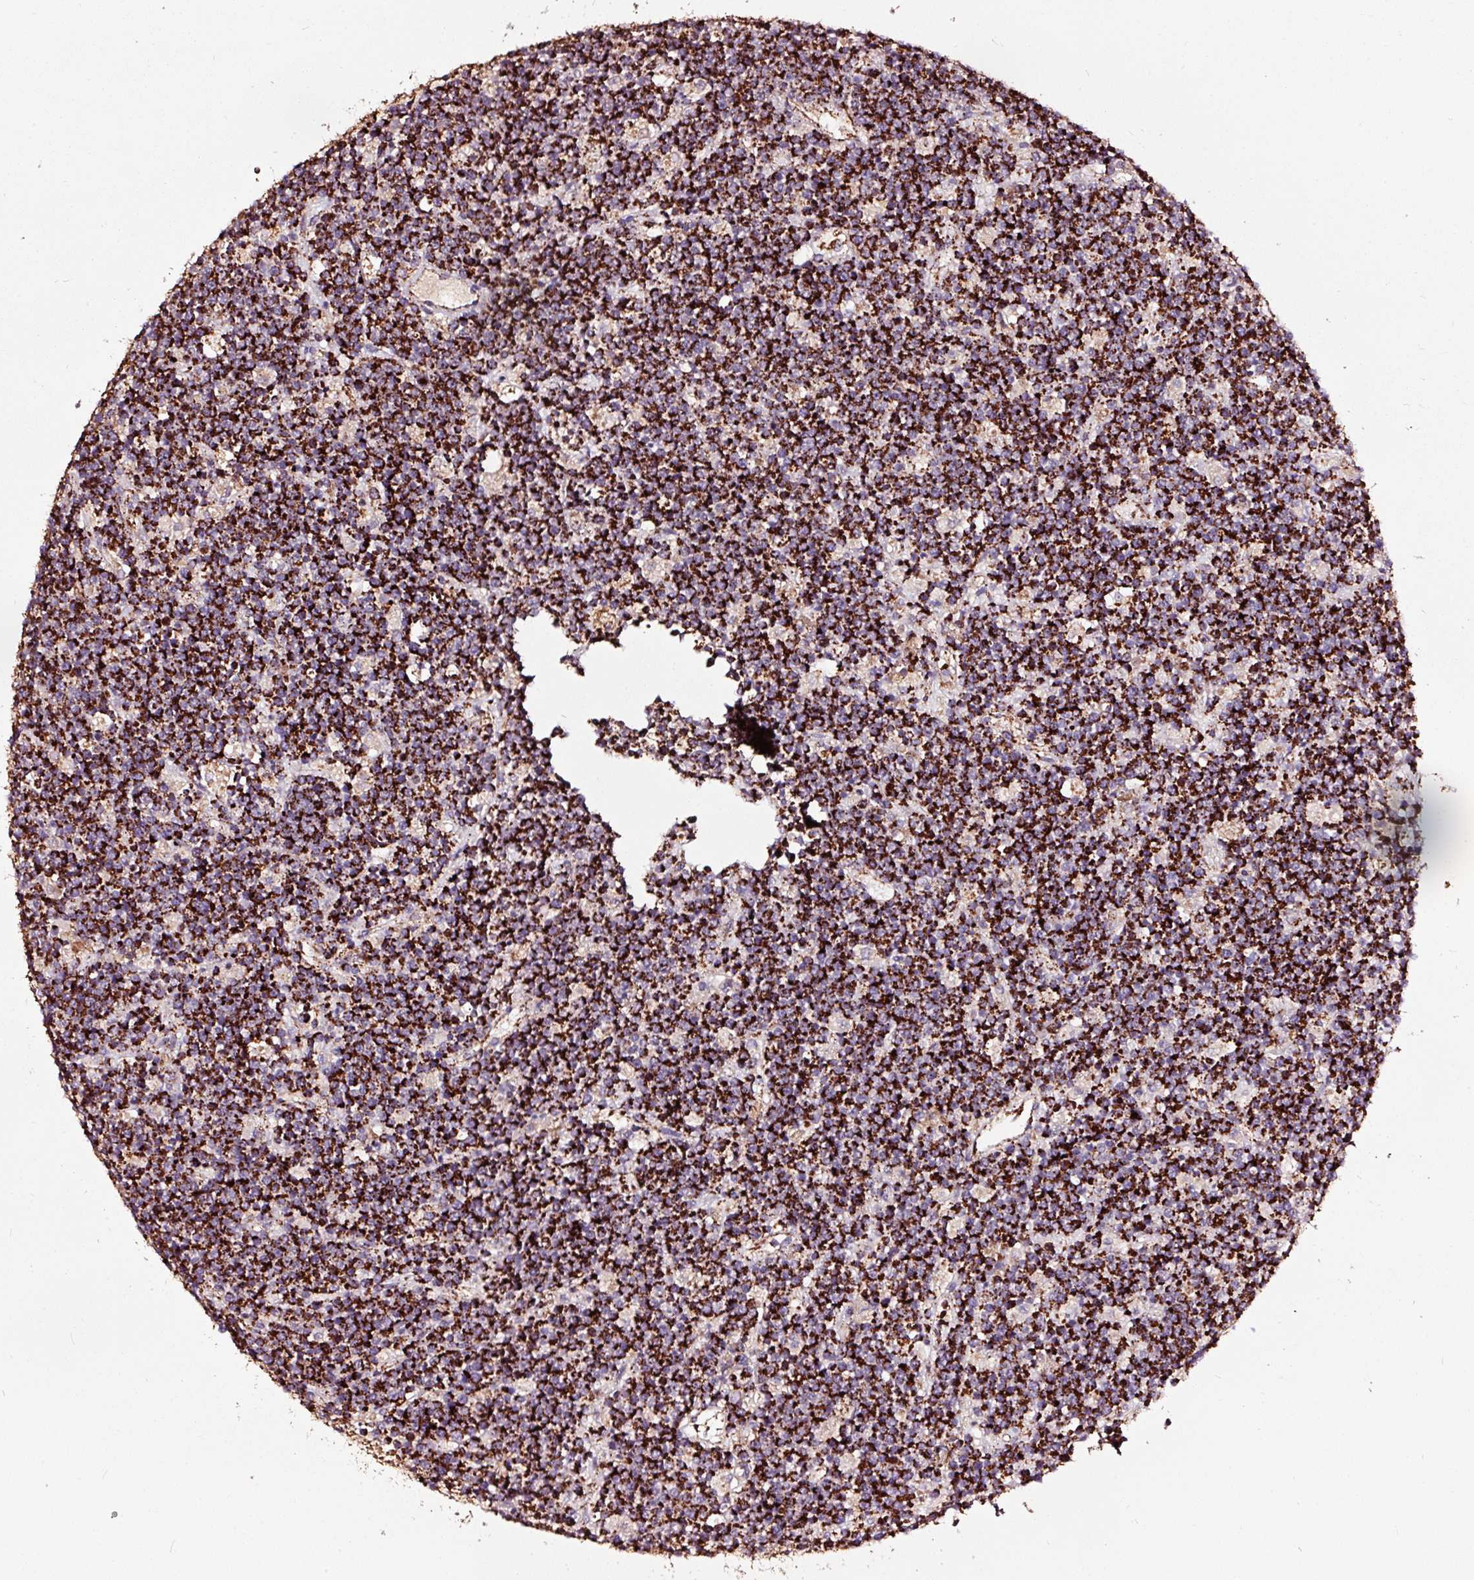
{"staining": {"intensity": "strong", "quantity": ">75%", "location": "cytoplasmic/membranous"}, "tissue": "lymphoma", "cell_type": "Tumor cells", "image_type": "cancer", "snomed": [{"axis": "morphology", "description": "Malignant lymphoma, non-Hodgkin's type, High grade"}, {"axis": "topography", "description": "Ovary"}], "caption": "This micrograph reveals lymphoma stained with IHC to label a protein in brown. The cytoplasmic/membranous of tumor cells show strong positivity for the protein. Nuclei are counter-stained blue.", "gene": "TPM1", "patient": {"sex": "female", "age": 56}}